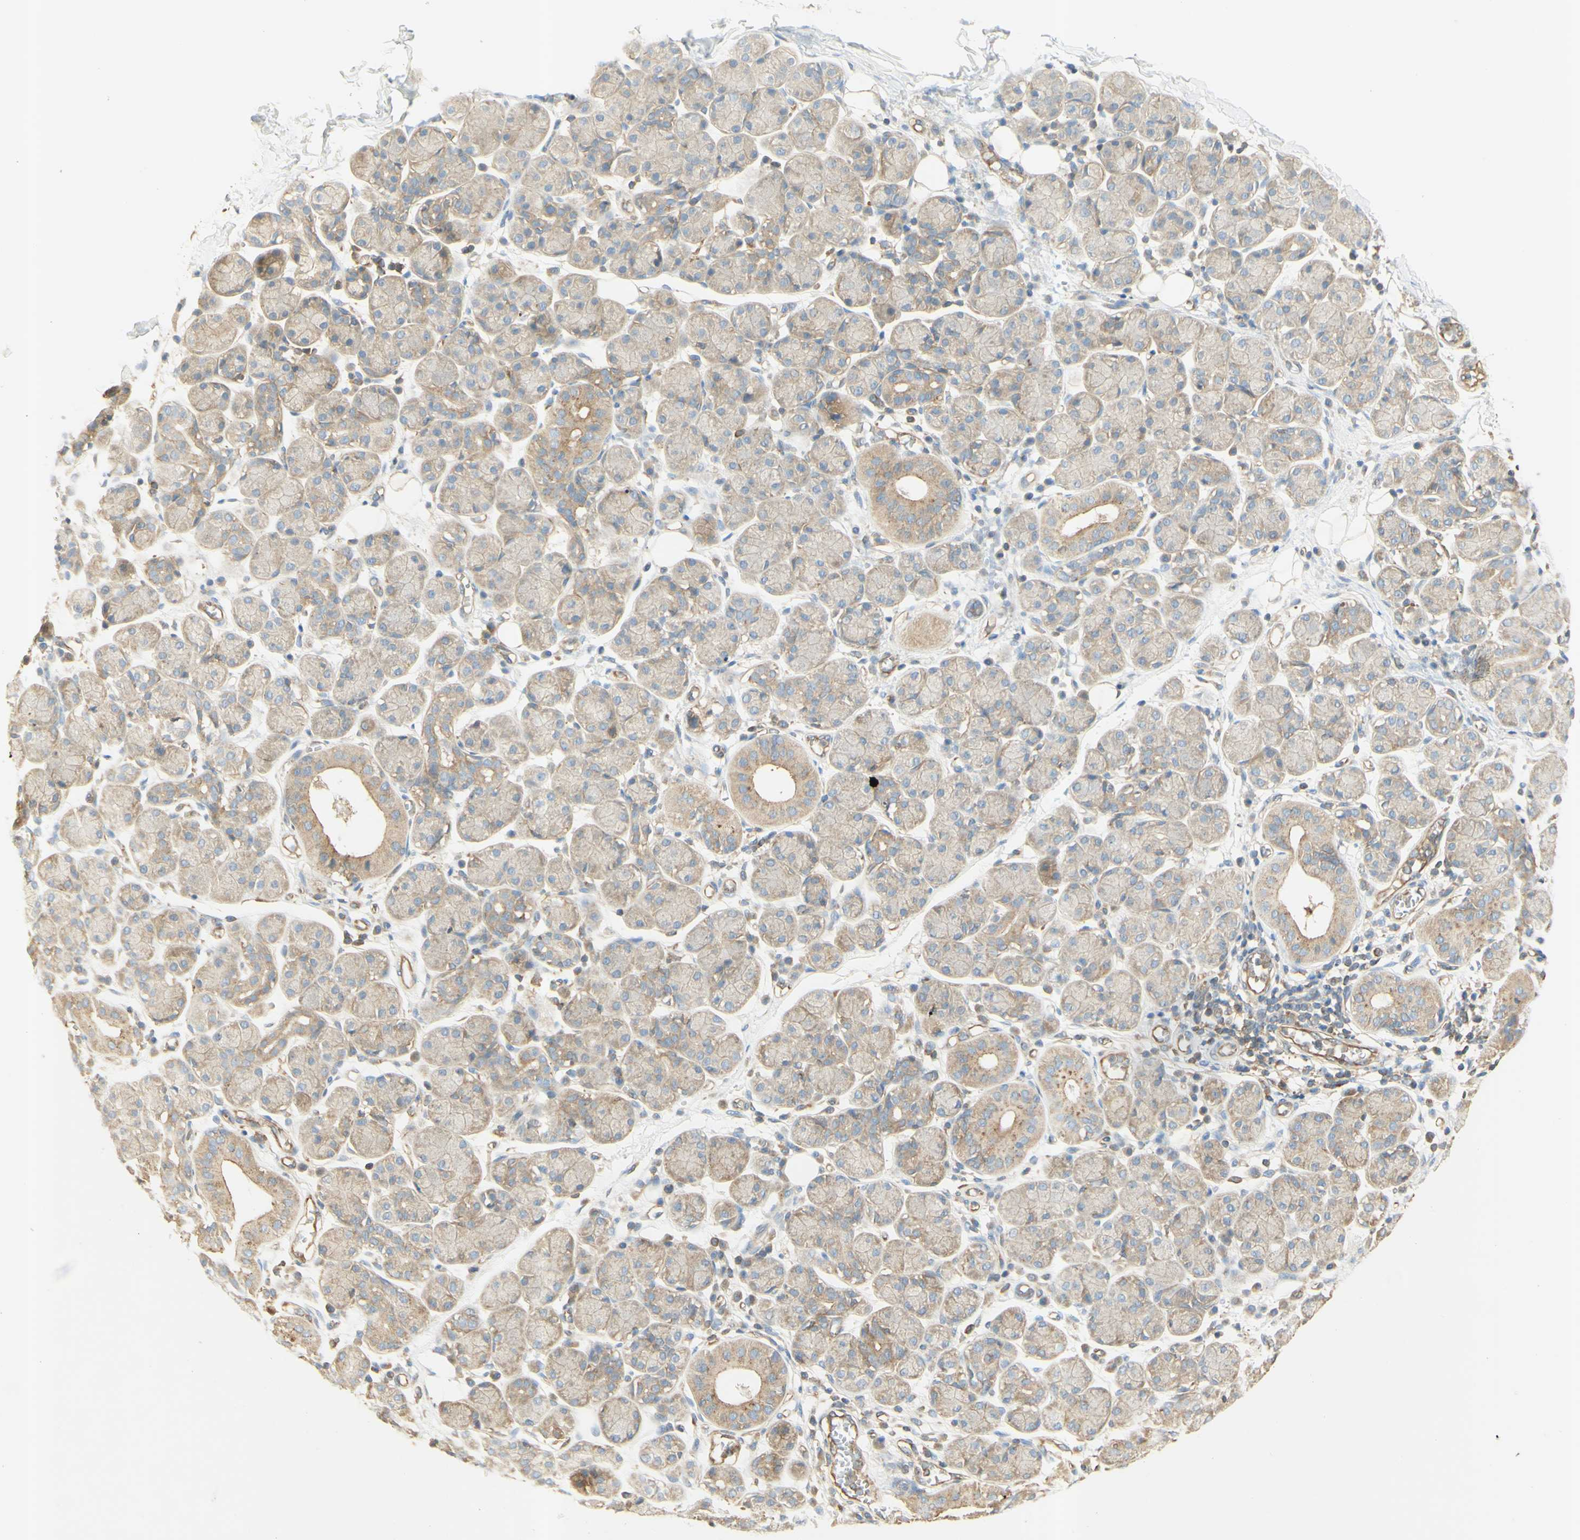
{"staining": {"intensity": "weak", "quantity": ">75%", "location": "cytoplasmic/membranous"}, "tissue": "salivary gland", "cell_type": "Glandular cells", "image_type": "normal", "snomed": [{"axis": "morphology", "description": "Normal tissue, NOS"}, {"axis": "morphology", "description": "Inflammation, NOS"}, {"axis": "topography", "description": "Lymph node"}, {"axis": "topography", "description": "Salivary gland"}], "caption": "Immunohistochemistry (IHC) of unremarkable human salivary gland reveals low levels of weak cytoplasmic/membranous staining in about >75% of glandular cells.", "gene": "IKBKG", "patient": {"sex": "male", "age": 3}}